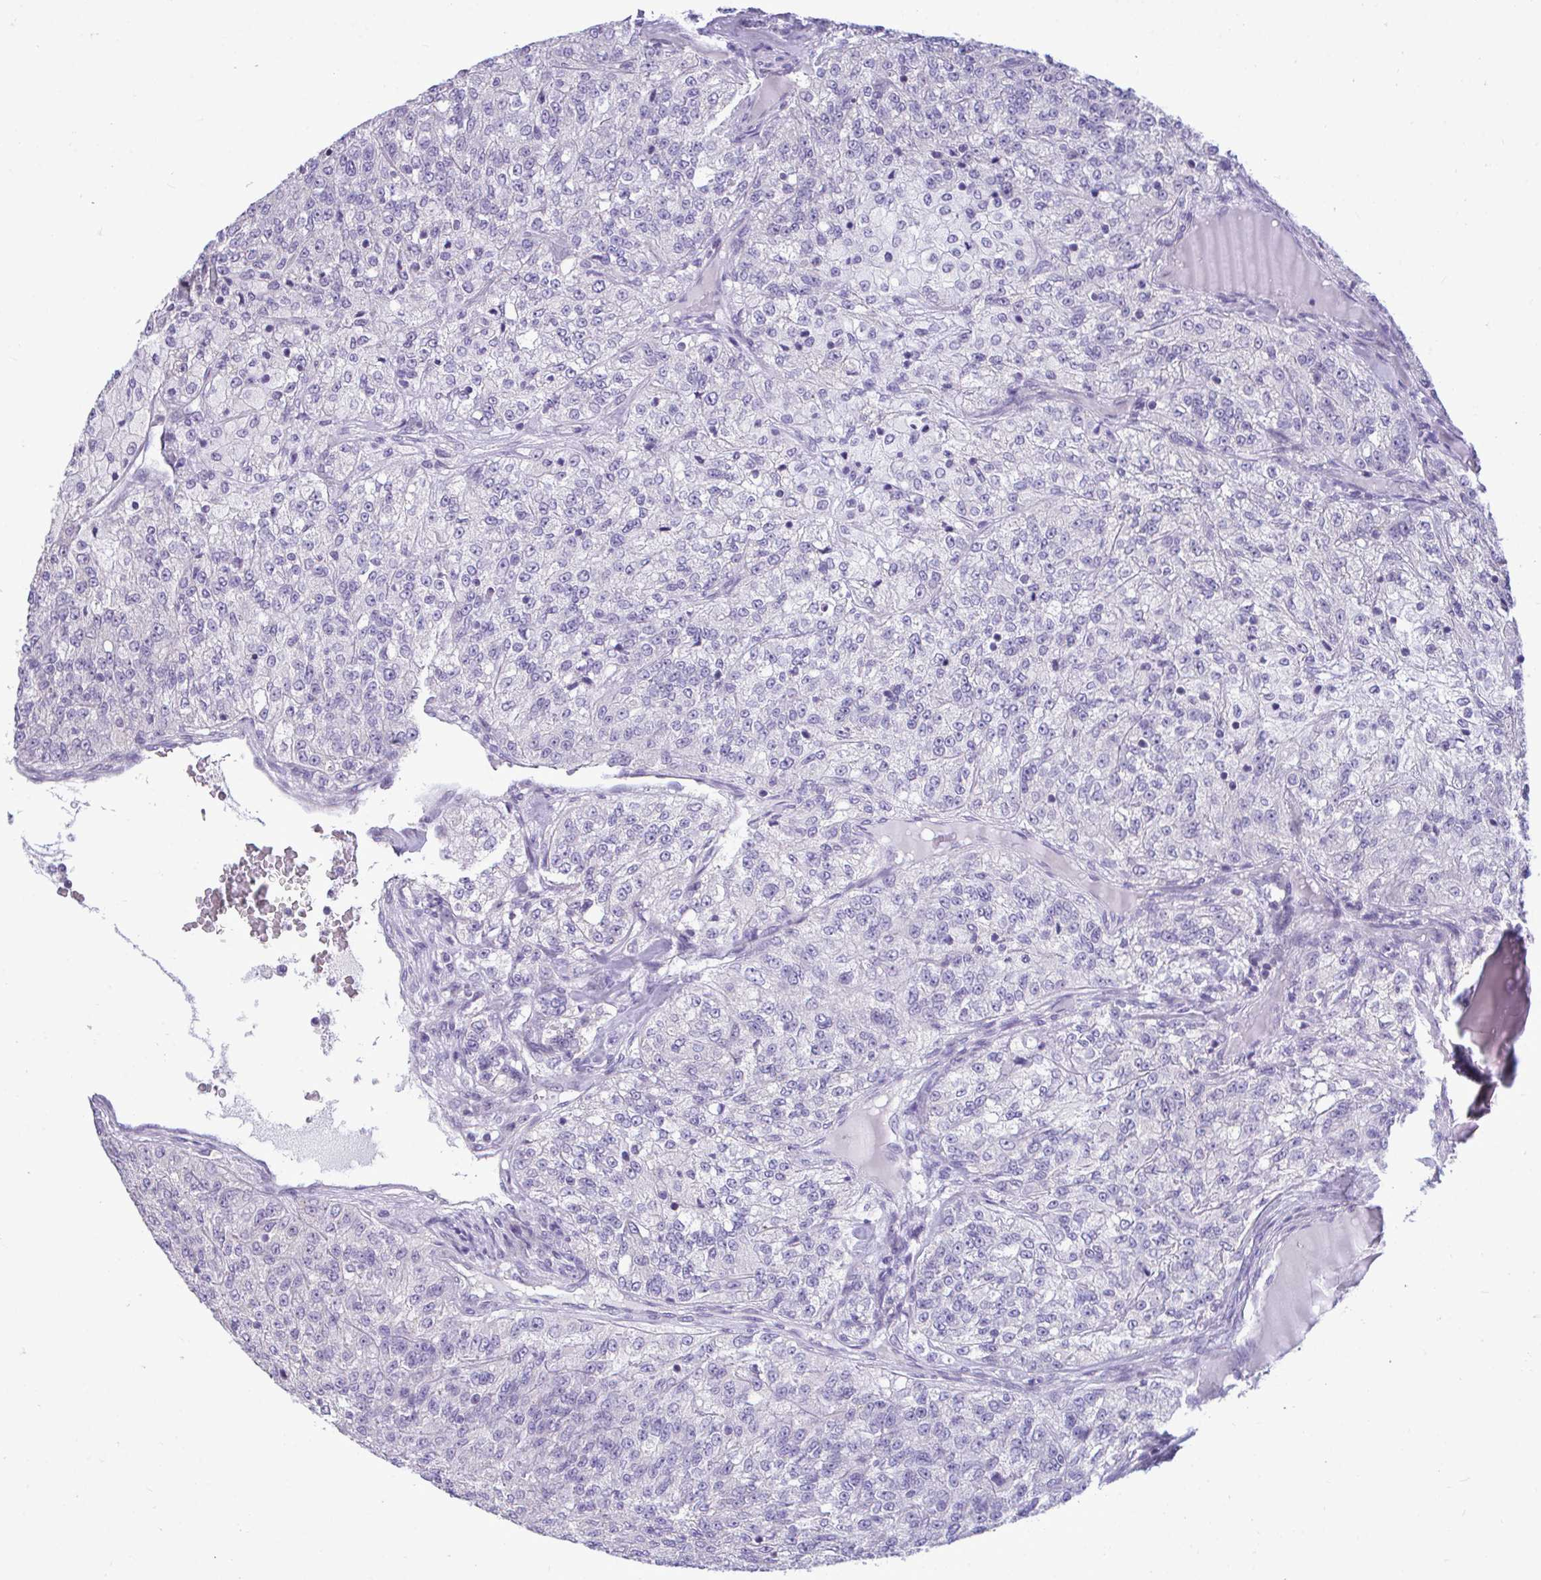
{"staining": {"intensity": "negative", "quantity": "none", "location": "none"}, "tissue": "renal cancer", "cell_type": "Tumor cells", "image_type": "cancer", "snomed": [{"axis": "morphology", "description": "Adenocarcinoma, NOS"}, {"axis": "topography", "description": "Kidney"}], "caption": "Renal cancer (adenocarcinoma) stained for a protein using IHC shows no expression tumor cells.", "gene": "PIGK", "patient": {"sex": "female", "age": 63}}